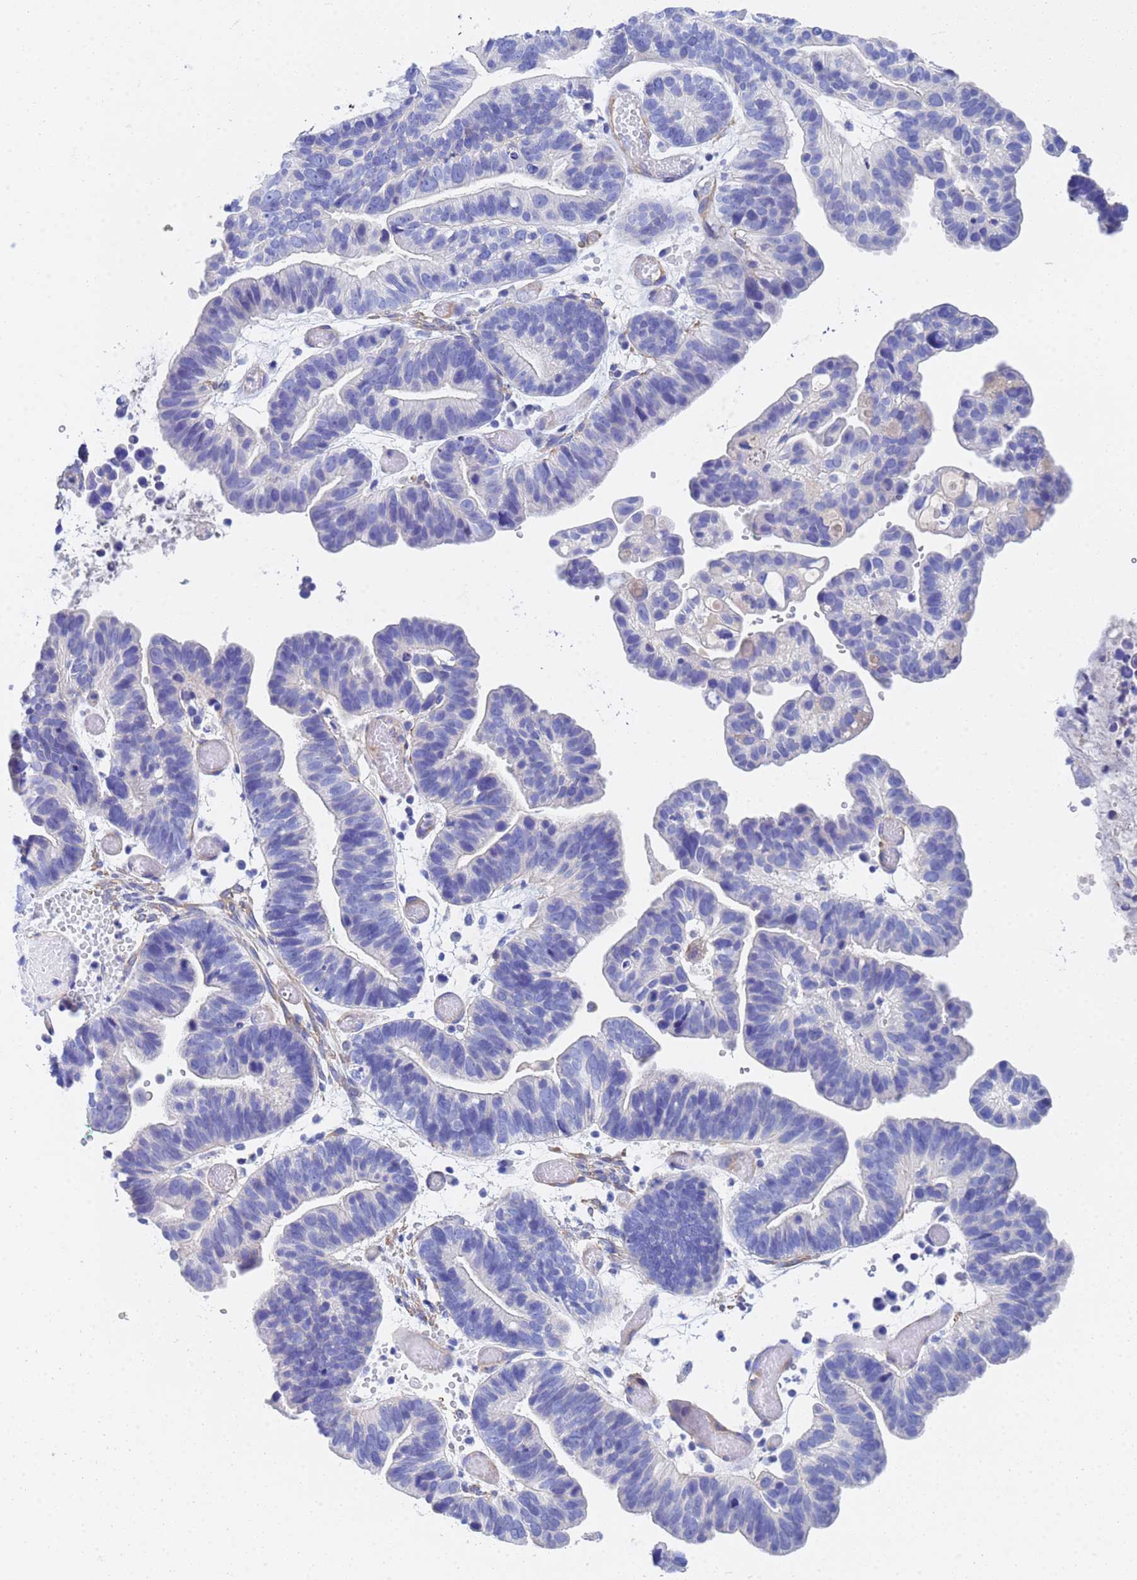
{"staining": {"intensity": "negative", "quantity": "none", "location": "none"}, "tissue": "ovarian cancer", "cell_type": "Tumor cells", "image_type": "cancer", "snomed": [{"axis": "morphology", "description": "Cystadenocarcinoma, serous, NOS"}, {"axis": "topography", "description": "Ovary"}], "caption": "Photomicrograph shows no protein staining in tumor cells of ovarian cancer tissue.", "gene": "CST4", "patient": {"sex": "female", "age": 56}}